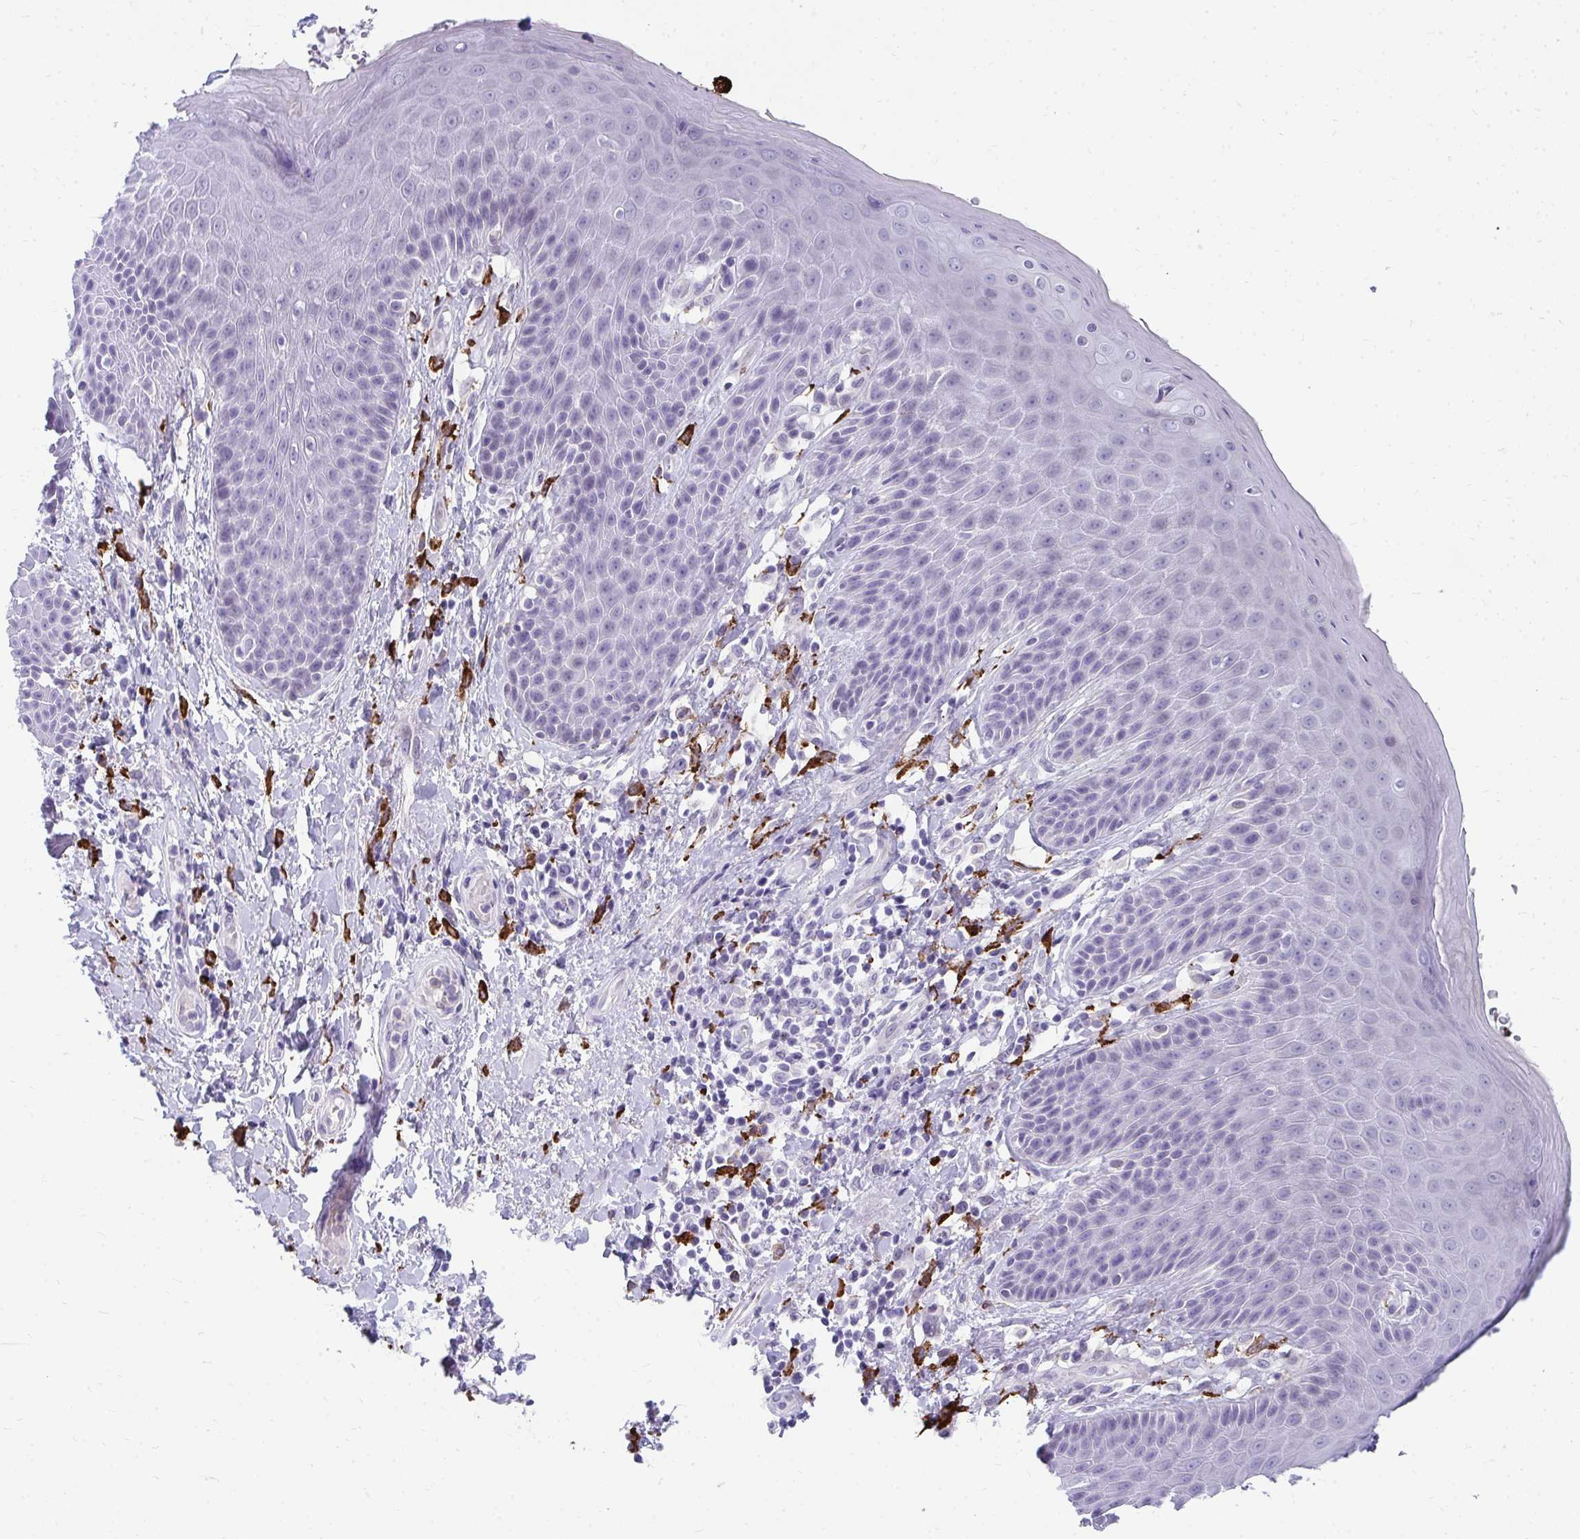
{"staining": {"intensity": "negative", "quantity": "none", "location": "none"}, "tissue": "skin", "cell_type": "Epidermal cells", "image_type": "normal", "snomed": [{"axis": "morphology", "description": "Normal tissue, NOS"}, {"axis": "topography", "description": "Anal"}, {"axis": "topography", "description": "Peripheral nerve tissue"}], "caption": "IHC photomicrograph of normal skin: skin stained with DAB (3,3'-diaminobenzidine) exhibits no significant protein positivity in epidermal cells.", "gene": "CD163", "patient": {"sex": "male", "age": 51}}